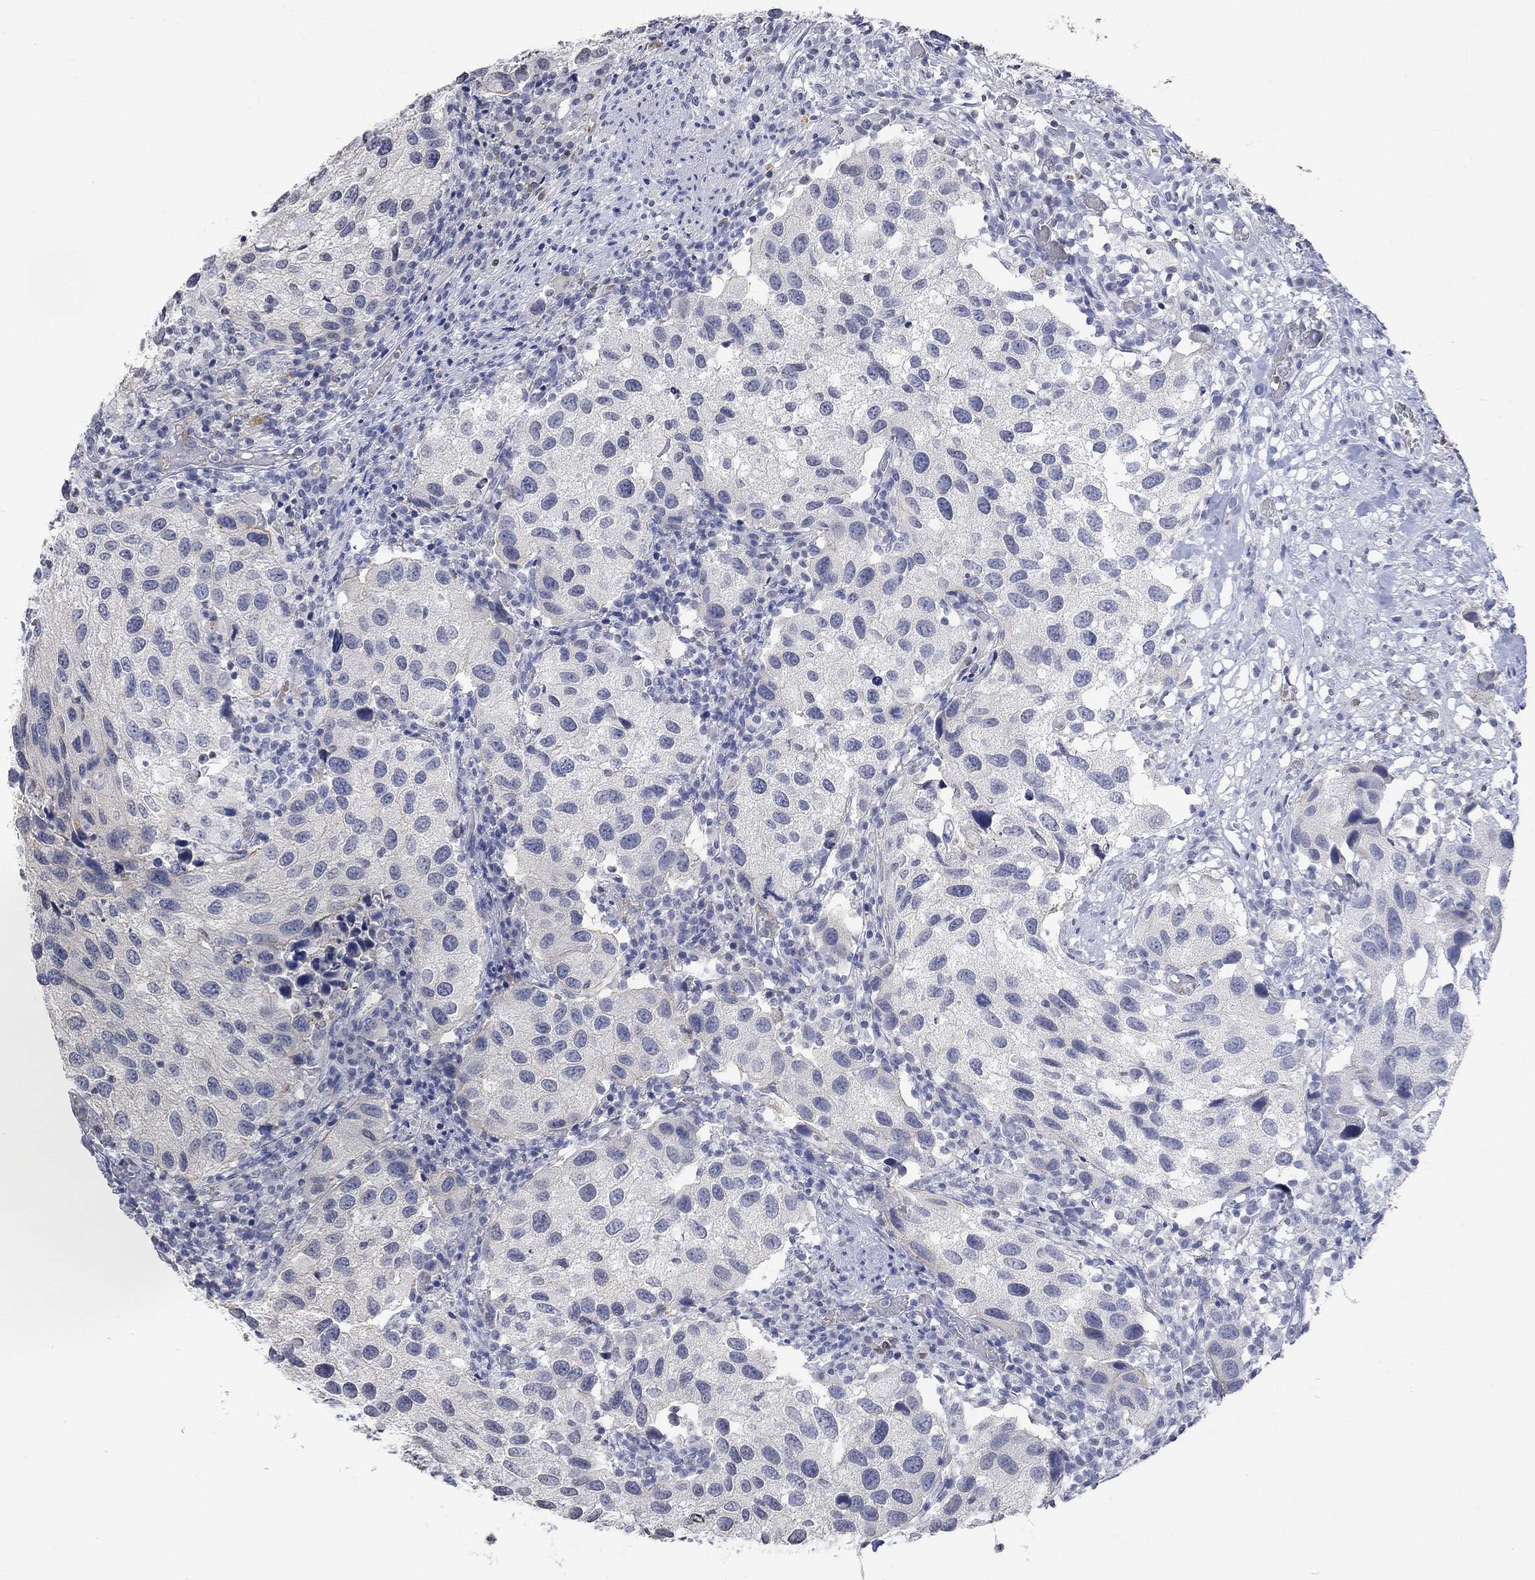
{"staining": {"intensity": "negative", "quantity": "none", "location": "none"}, "tissue": "urothelial cancer", "cell_type": "Tumor cells", "image_type": "cancer", "snomed": [{"axis": "morphology", "description": "Urothelial carcinoma, High grade"}, {"axis": "topography", "description": "Urinary bladder"}], "caption": "Tumor cells show no significant protein expression in urothelial cancer.", "gene": "TMEM255A", "patient": {"sex": "male", "age": 79}}